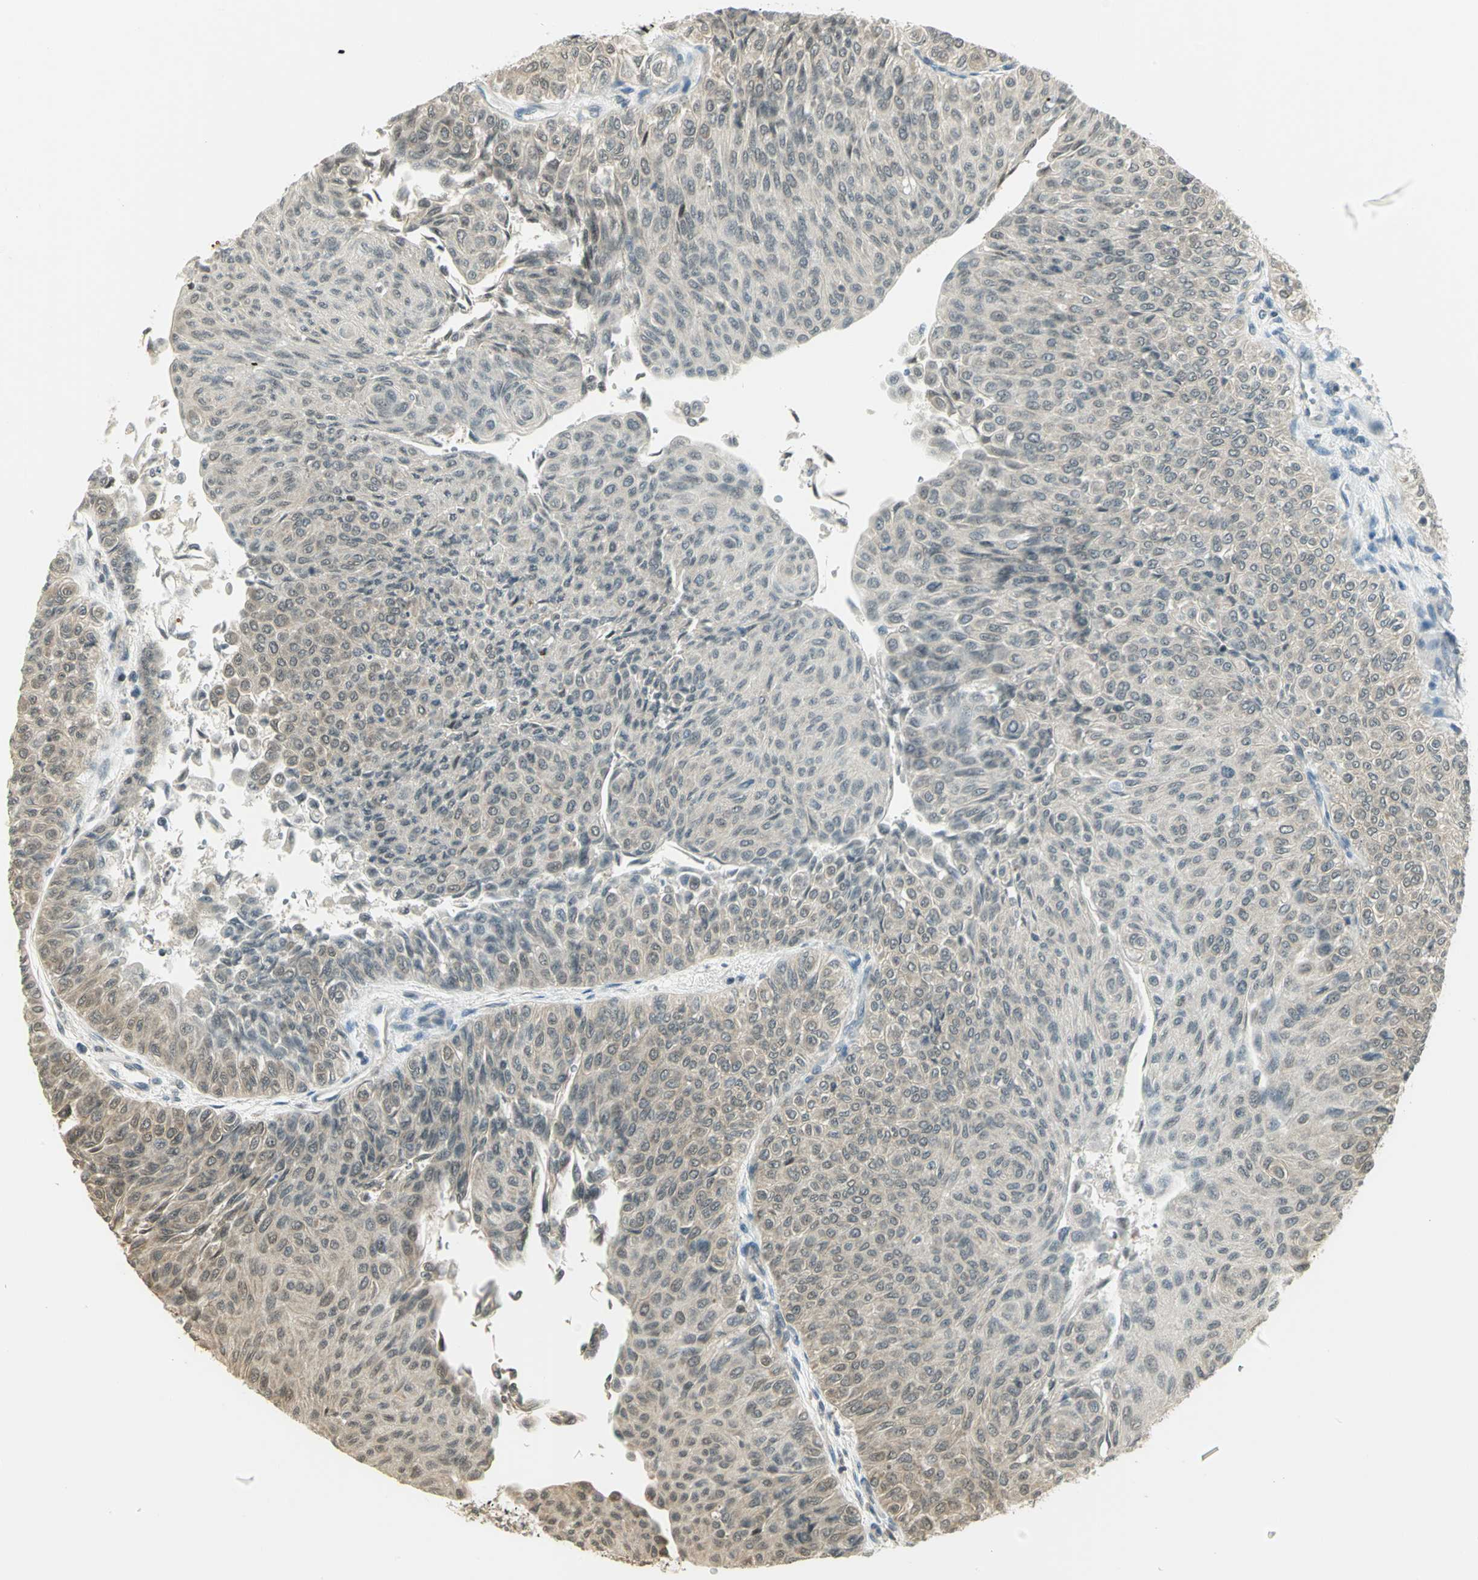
{"staining": {"intensity": "weak", "quantity": ">75%", "location": "cytoplasmic/membranous"}, "tissue": "urothelial cancer", "cell_type": "Tumor cells", "image_type": "cancer", "snomed": [{"axis": "morphology", "description": "Urothelial carcinoma, Low grade"}, {"axis": "topography", "description": "Urinary bladder"}], "caption": "Weak cytoplasmic/membranous protein staining is seen in about >75% of tumor cells in low-grade urothelial carcinoma. Immunohistochemistry stains the protein in brown and the nuclei are stained blue.", "gene": "CDC34", "patient": {"sex": "male", "age": 78}}